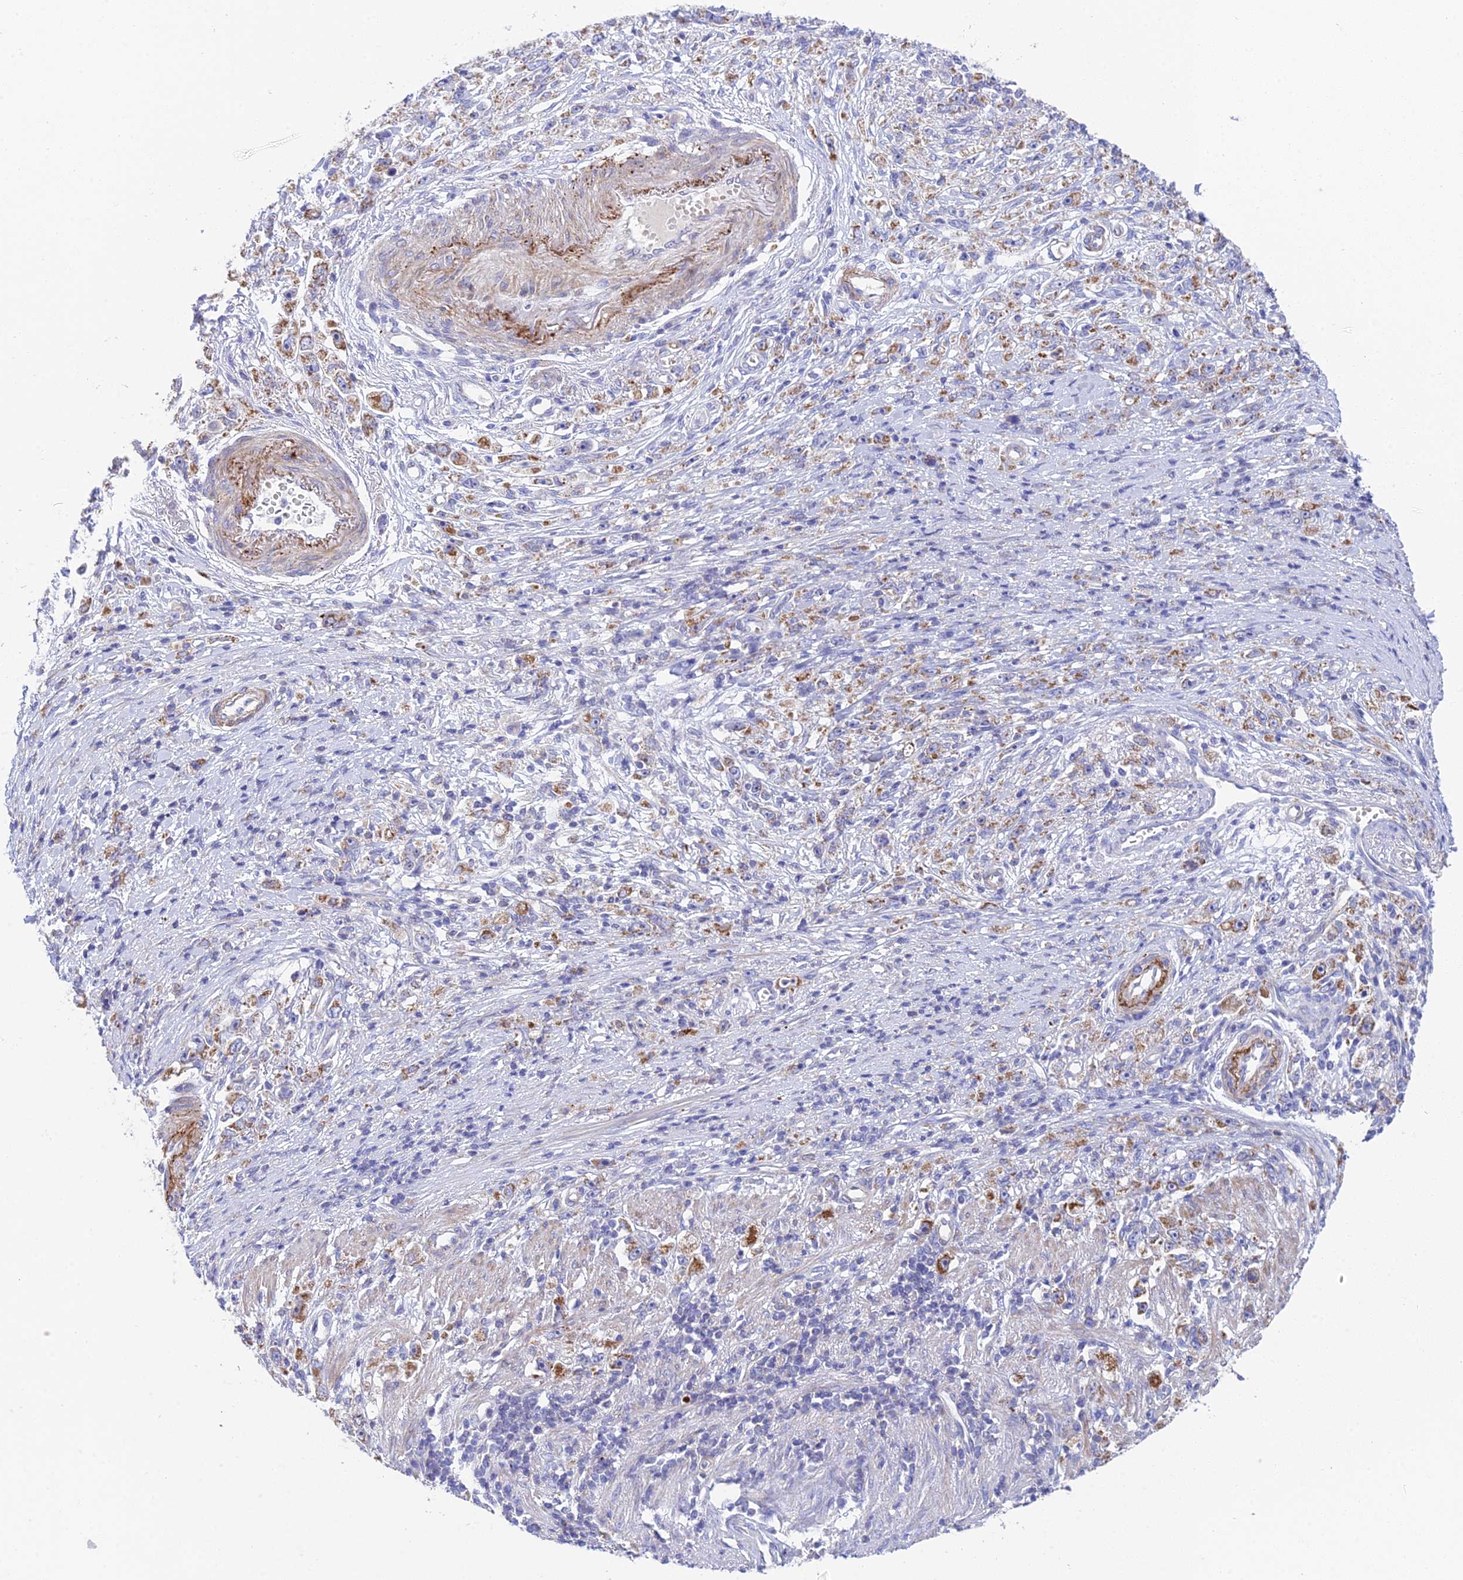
{"staining": {"intensity": "moderate", "quantity": ">75%", "location": "cytoplasmic/membranous"}, "tissue": "stomach cancer", "cell_type": "Tumor cells", "image_type": "cancer", "snomed": [{"axis": "morphology", "description": "Adenocarcinoma, NOS"}, {"axis": "topography", "description": "Stomach"}], "caption": "A brown stain shows moderate cytoplasmic/membranous staining of a protein in human adenocarcinoma (stomach) tumor cells.", "gene": "CSPG4", "patient": {"sex": "female", "age": 59}}